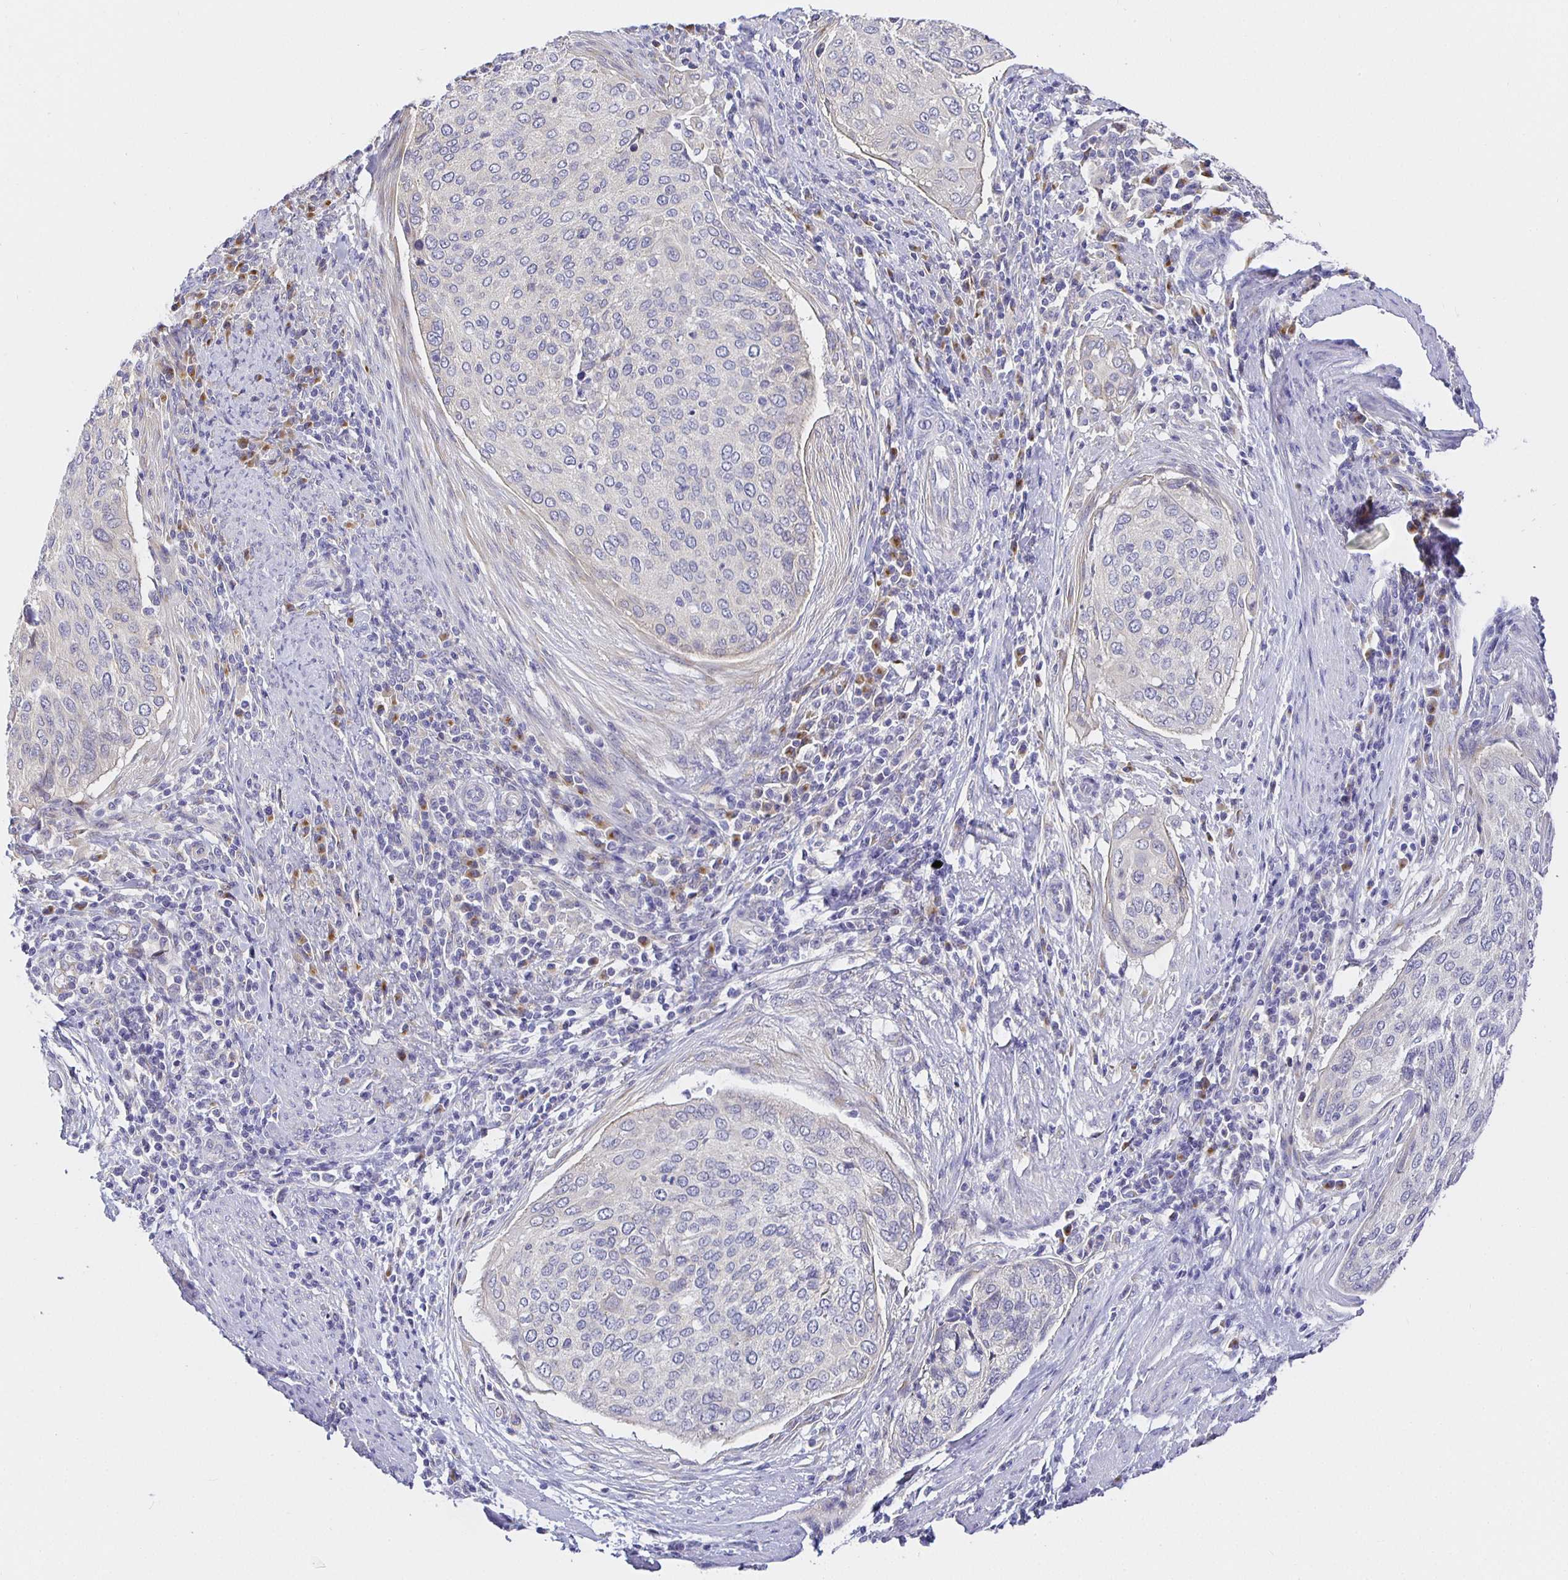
{"staining": {"intensity": "weak", "quantity": "<25%", "location": "cytoplasmic/membranous"}, "tissue": "cervical cancer", "cell_type": "Tumor cells", "image_type": "cancer", "snomed": [{"axis": "morphology", "description": "Squamous cell carcinoma, NOS"}, {"axis": "topography", "description": "Cervix"}], "caption": "Cervical cancer stained for a protein using immunohistochemistry (IHC) displays no staining tumor cells.", "gene": "OPALIN", "patient": {"sex": "female", "age": 38}}